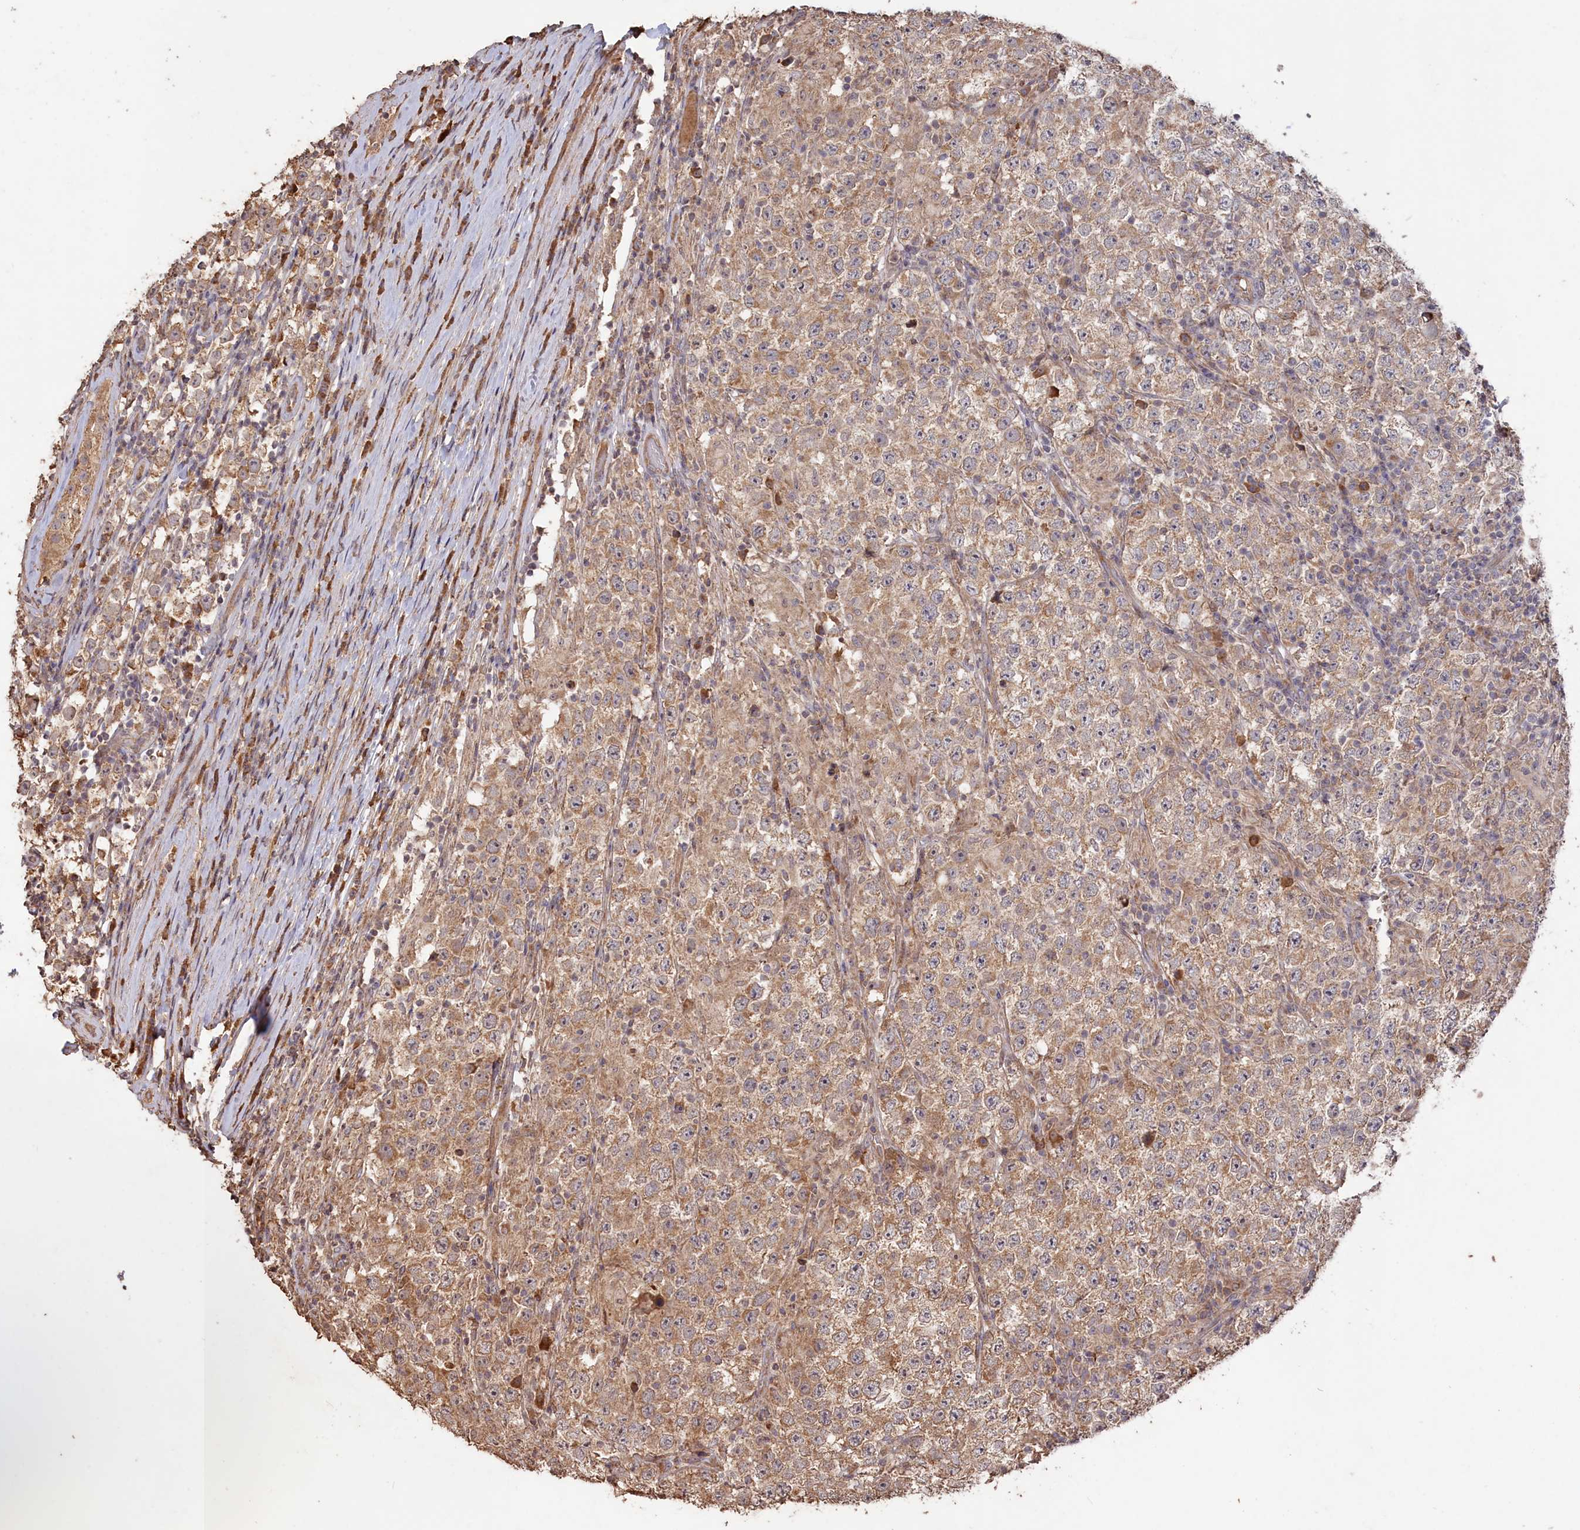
{"staining": {"intensity": "moderate", "quantity": ">75%", "location": "cytoplasmic/membranous"}, "tissue": "testis cancer", "cell_type": "Tumor cells", "image_type": "cancer", "snomed": [{"axis": "morphology", "description": "Normal tissue, NOS"}, {"axis": "morphology", "description": "Urothelial carcinoma, High grade"}, {"axis": "morphology", "description": "Seminoma, NOS"}, {"axis": "morphology", "description": "Carcinoma, Embryonal, NOS"}, {"axis": "topography", "description": "Urinary bladder"}, {"axis": "topography", "description": "Testis"}], "caption": "Immunohistochemical staining of embryonal carcinoma (testis) displays moderate cytoplasmic/membranous protein positivity in approximately >75% of tumor cells.", "gene": "LAYN", "patient": {"sex": "male", "age": 41}}